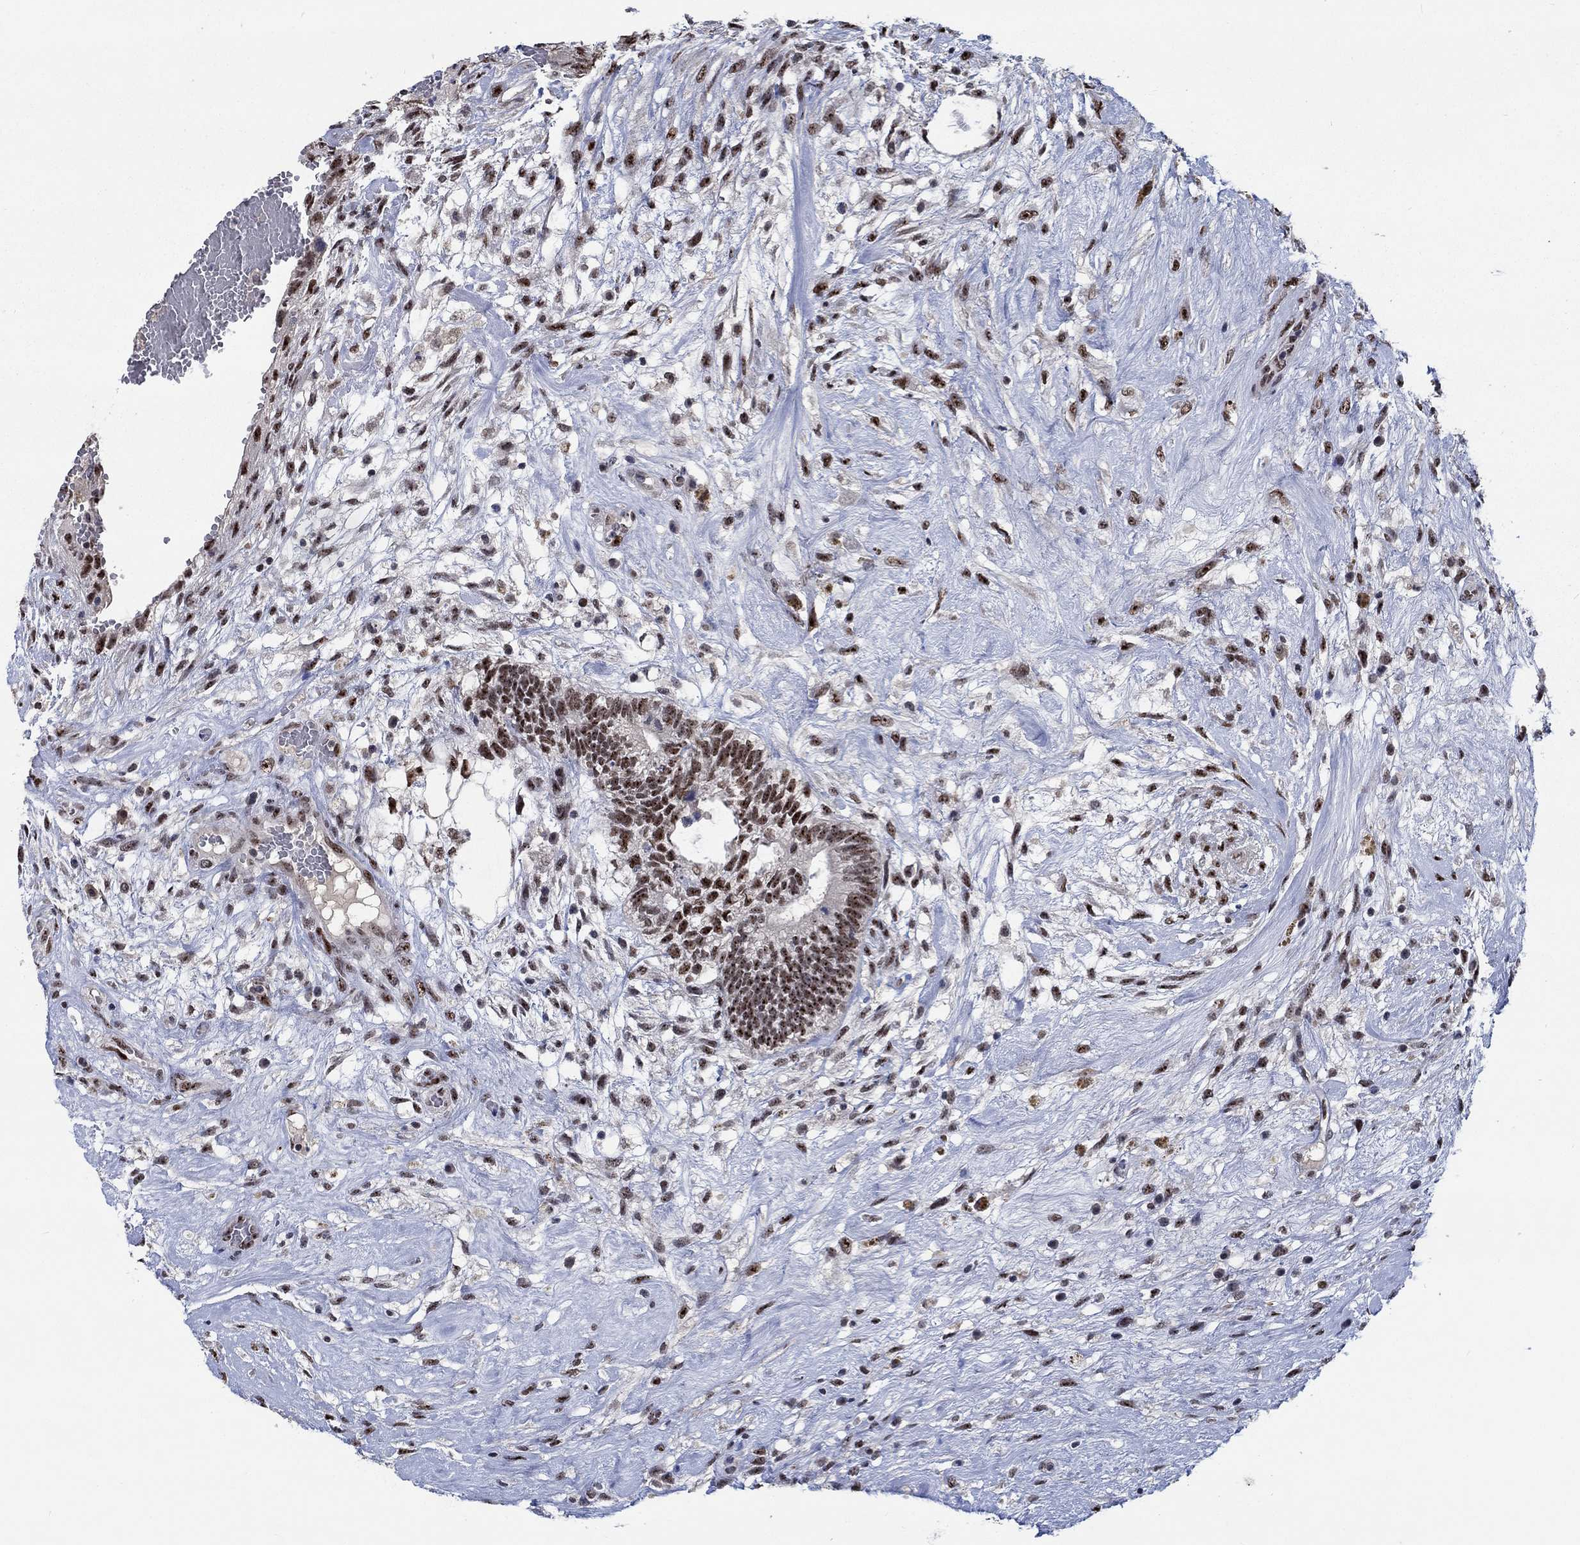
{"staining": {"intensity": "strong", "quantity": "25%-75%", "location": "nuclear"}, "tissue": "testis cancer", "cell_type": "Tumor cells", "image_type": "cancer", "snomed": [{"axis": "morphology", "description": "Normal tissue, NOS"}, {"axis": "morphology", "description": "Carcinoma, Embryonal, NOS"}, {"axis": "topography", "description": "Testis"}, {"axis": "topography", "description": "Epididymis"}], "caption": "Protein staining of testis cancer (embryonal carcinoma) tissue reveals strong nuclear expression in approximately 25%-75% of tumor cells.", "gene": "HTN1", "patient": {"sex": "male", "age": 32}}